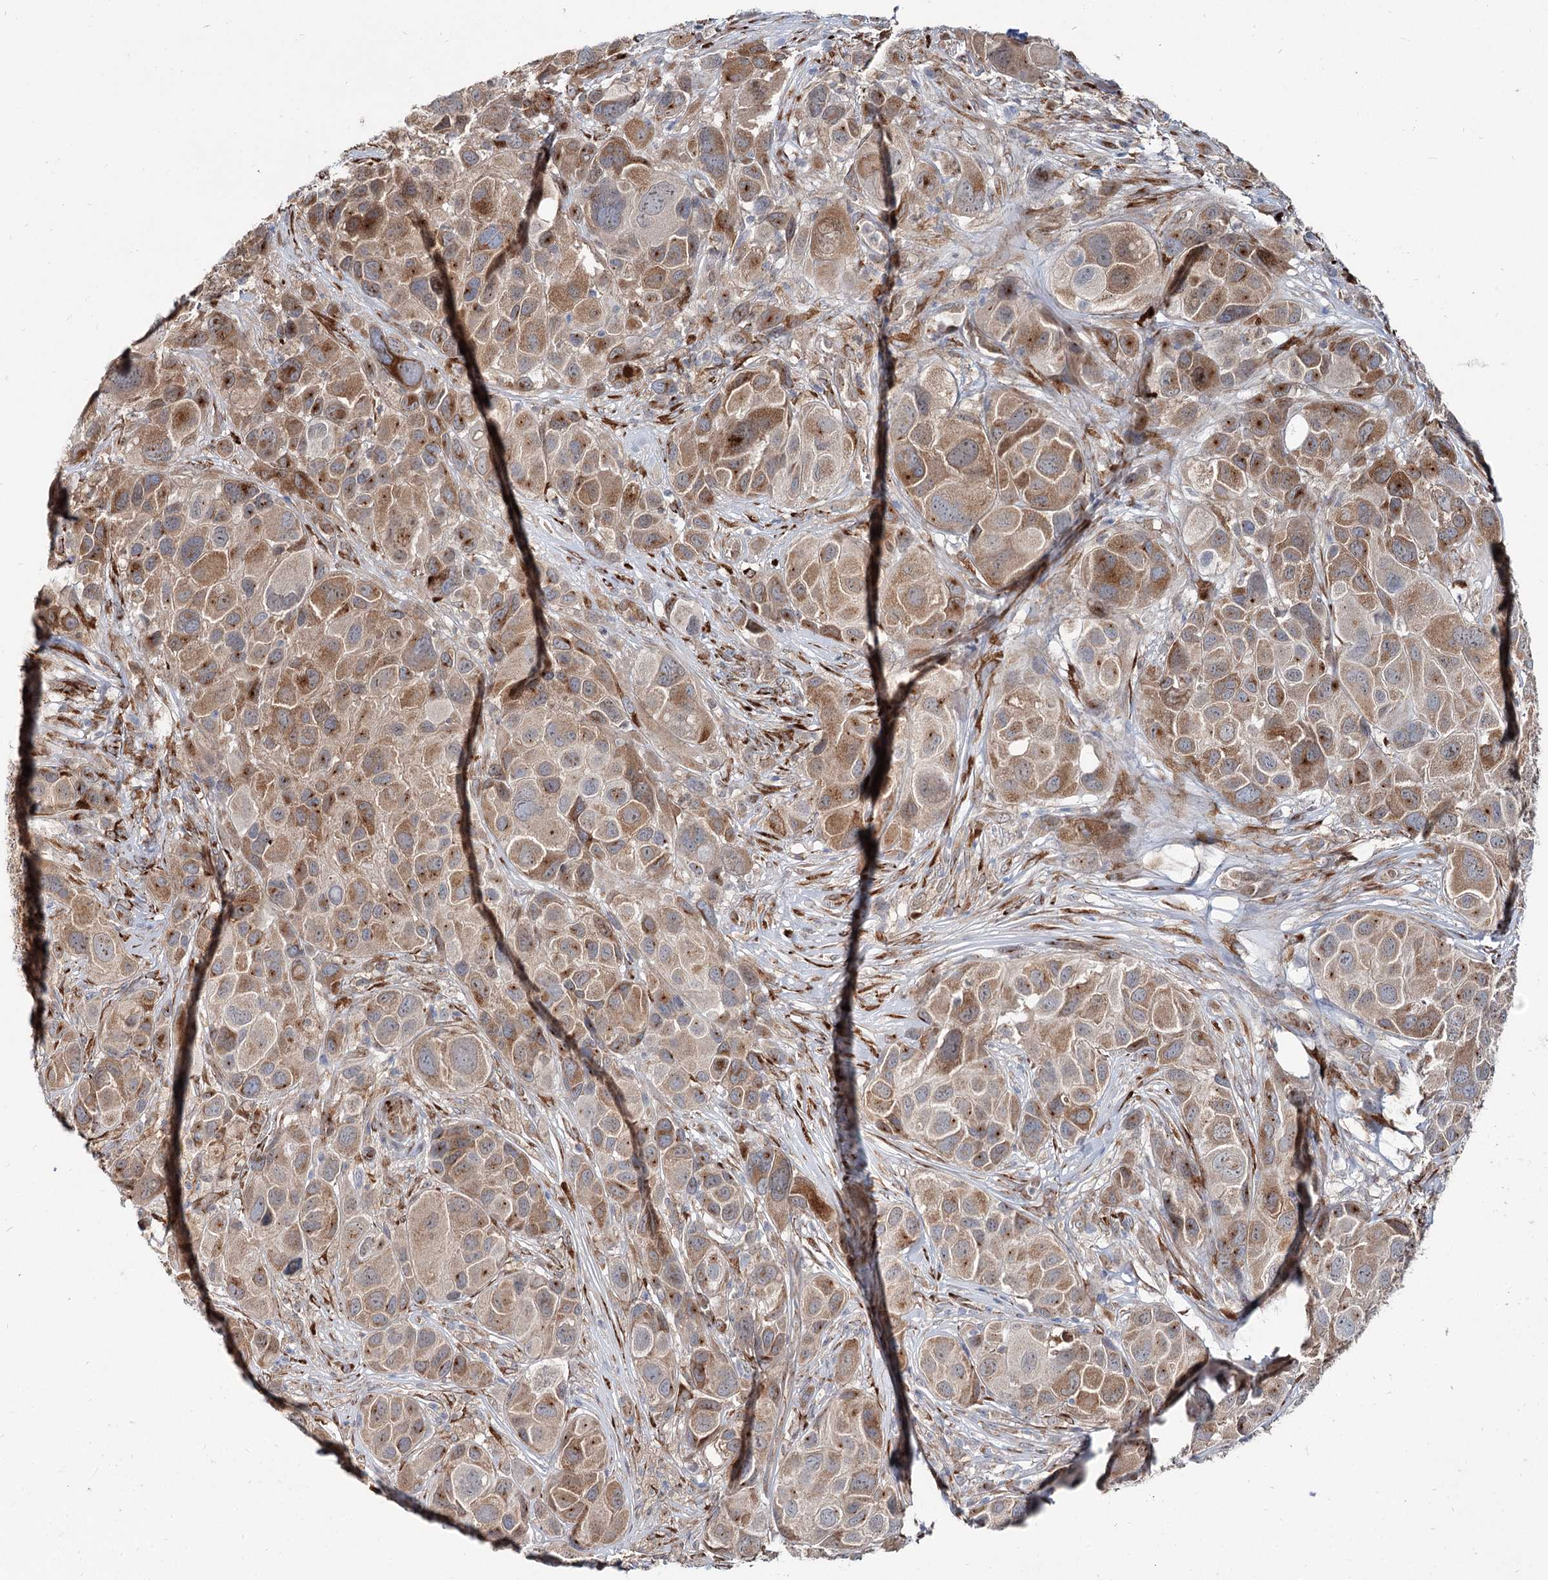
{"staining": {"intensity": "strong", "quantity": "25%-75%", "location": "cytoplasmic/membranous"}, "tissue": "melanoma", "cell_type": "Tumor cells", "image_type": "cancer", "snomed": [{"axis": "morphology", "description": "Malignant melanoma, NOS"}, {"axis": "topography", "description": "Skin of trunk"}], "caption": "Protein expression analysis of malignant melanoma reveals strong cytoplasmic/membranous staining in about 25%-75% of tumor cells. (brown staining indicates protein expression, while blue staining denotes nuclei).", "gene": "SPART", "patient": {"sex": "male", "age": 71}}